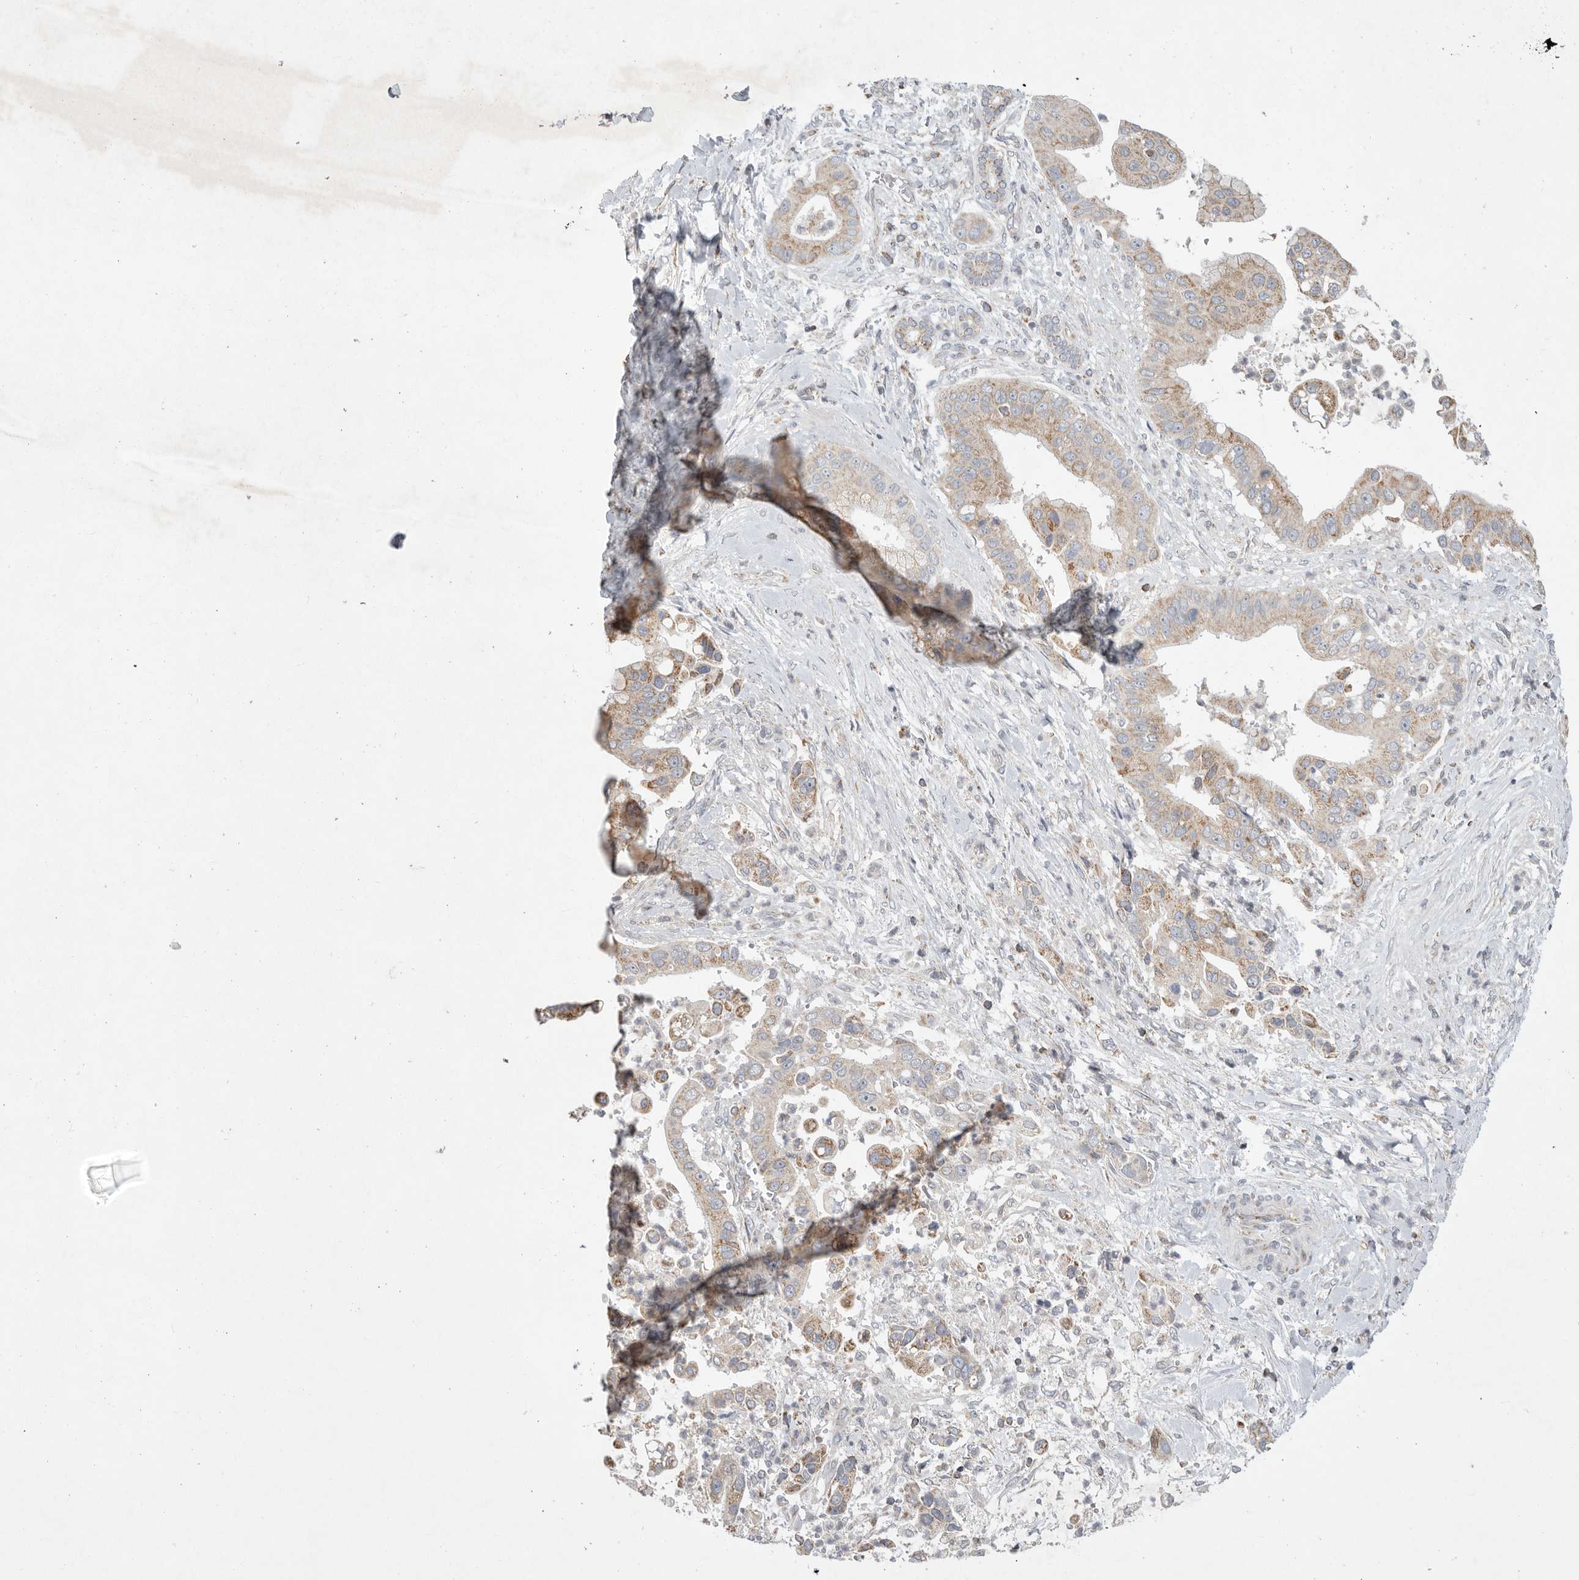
{"staining": {"intensity": "weak", "quantity": ">75%", "location": "cytoplasmic/membranous"}, "tissue": "liver cancer", "cell_type": "Tumor cells", "image_type": "cancer", "snomed": [{"axis": "morphology", "description": "Cholangiocarcinoma"}, {"axis": "topography", "description": "Liver"}], "caption": "Protein staining exhibits weak cytoplasmic/membranous expression in about >75% of tumor cells in liver cholangiocarcinoma.", "gene": "MPZL1", "patient": {"sex": "female", "age": 54}}